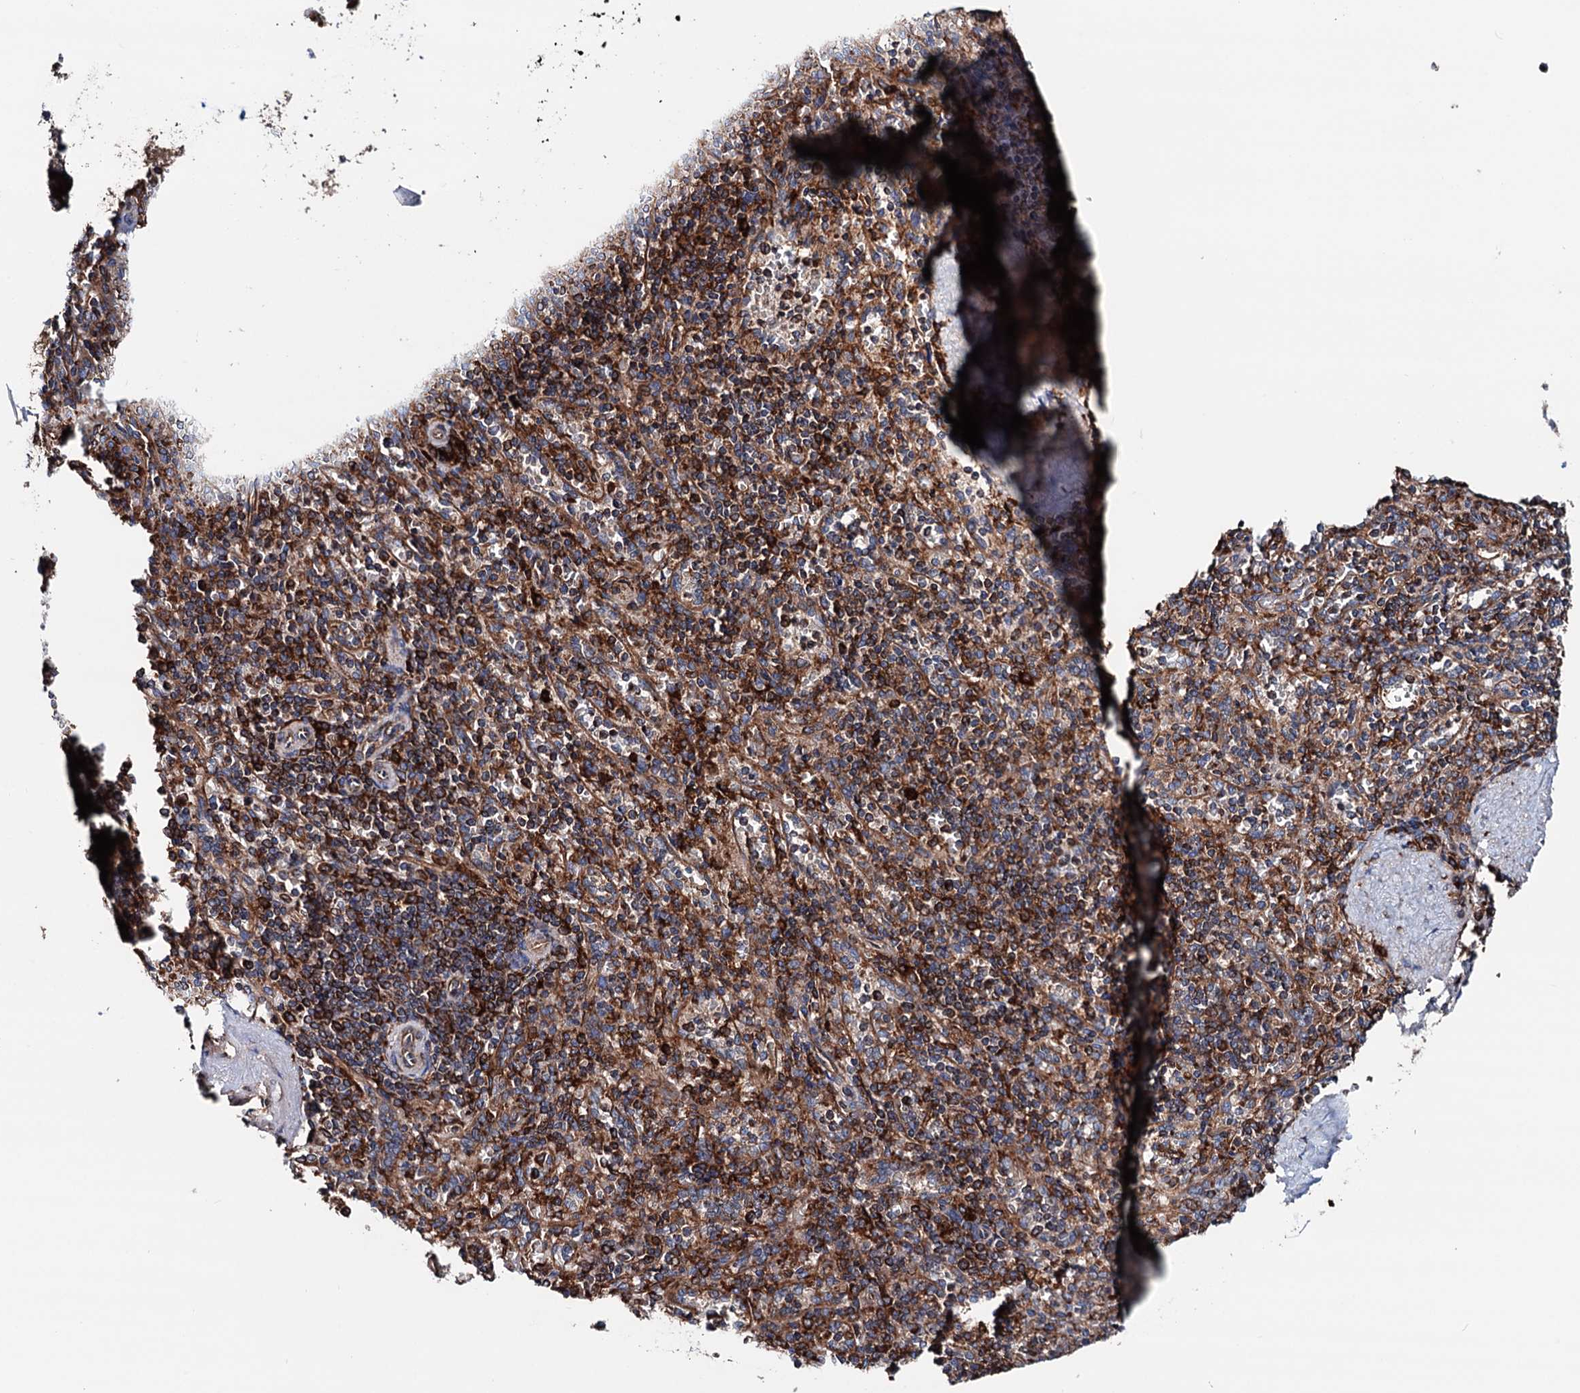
{"staining": {"intensity": "strong", "quantity": "<25%", "location": "cytoplasmic/membranous"}, "tissue": "spleen", "cell_type": "Cells in red pulp", "image_type": "normal", "snomed": [{"axis": "morphology", "description": "Normal tissue, NOS"}, {"axis": "topography", "description": "Spleen"}], "caption": "Protein staining exhibits strong cytoplasmic/membranous staining in about <25% of cells in red pulp in normal spleen.", "gene": "ERP29", "patient": {"sex": "male", "age": 82}}